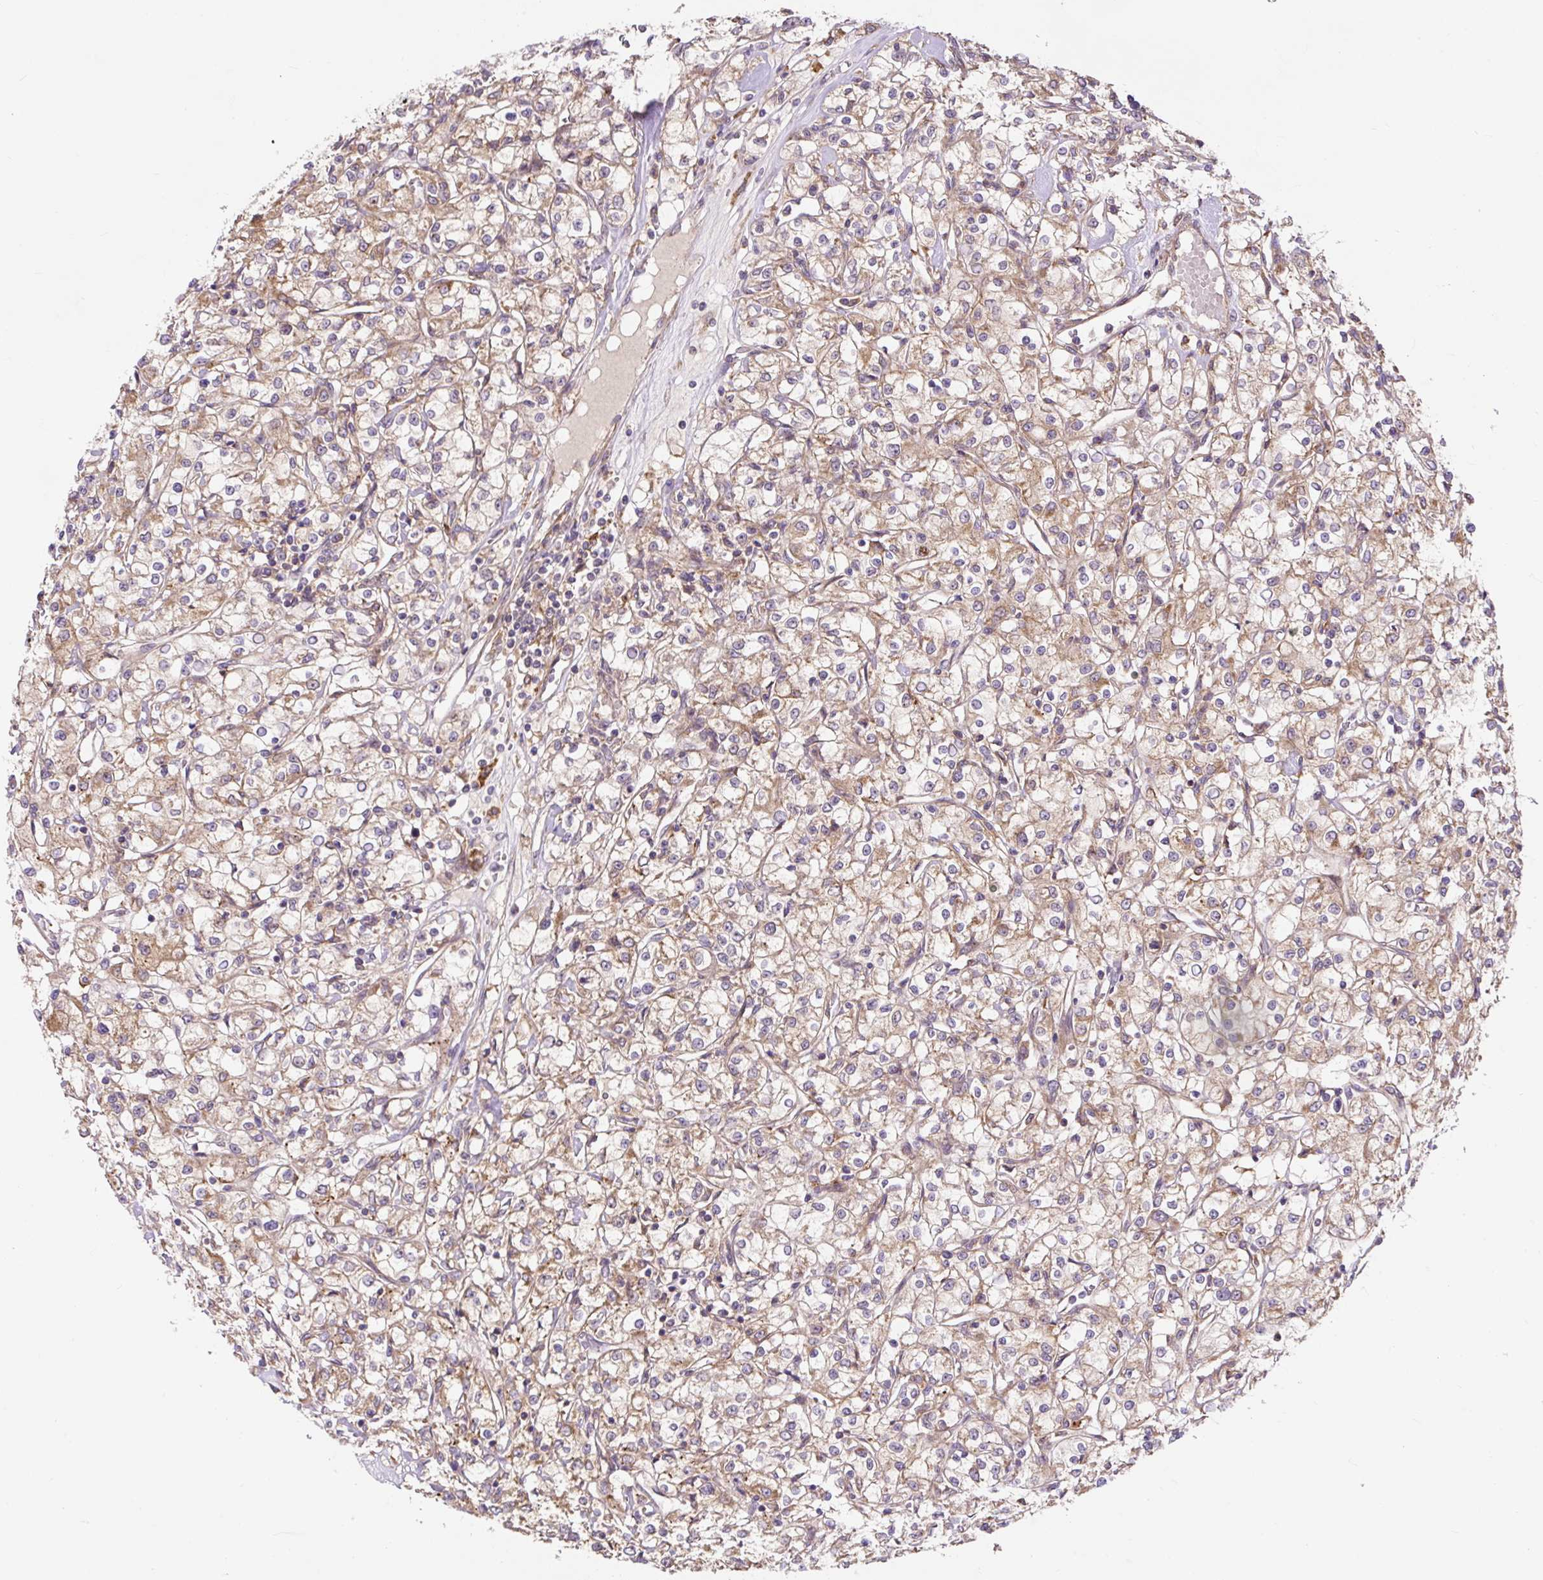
{"staining": {"intensity": "moderate", "quantity": ">75%", "location": "cytoplasmic/membranous"}, "tissue": "renal cancer", "cell_type": "Tumor cells", "image_type": "cancer", "snomed": [{"axis": "morphology", "description": "Adenocarcinoma, NOS"}, {"axis": "topography", "description": "Kidney"}], "caption": "Renal cancer stained for a protein displays moderate cytoplasmic/membranous positivity in tumor cells.", "gene": "TRIAP1", "patient": {"sex": "female", "age": 59}}